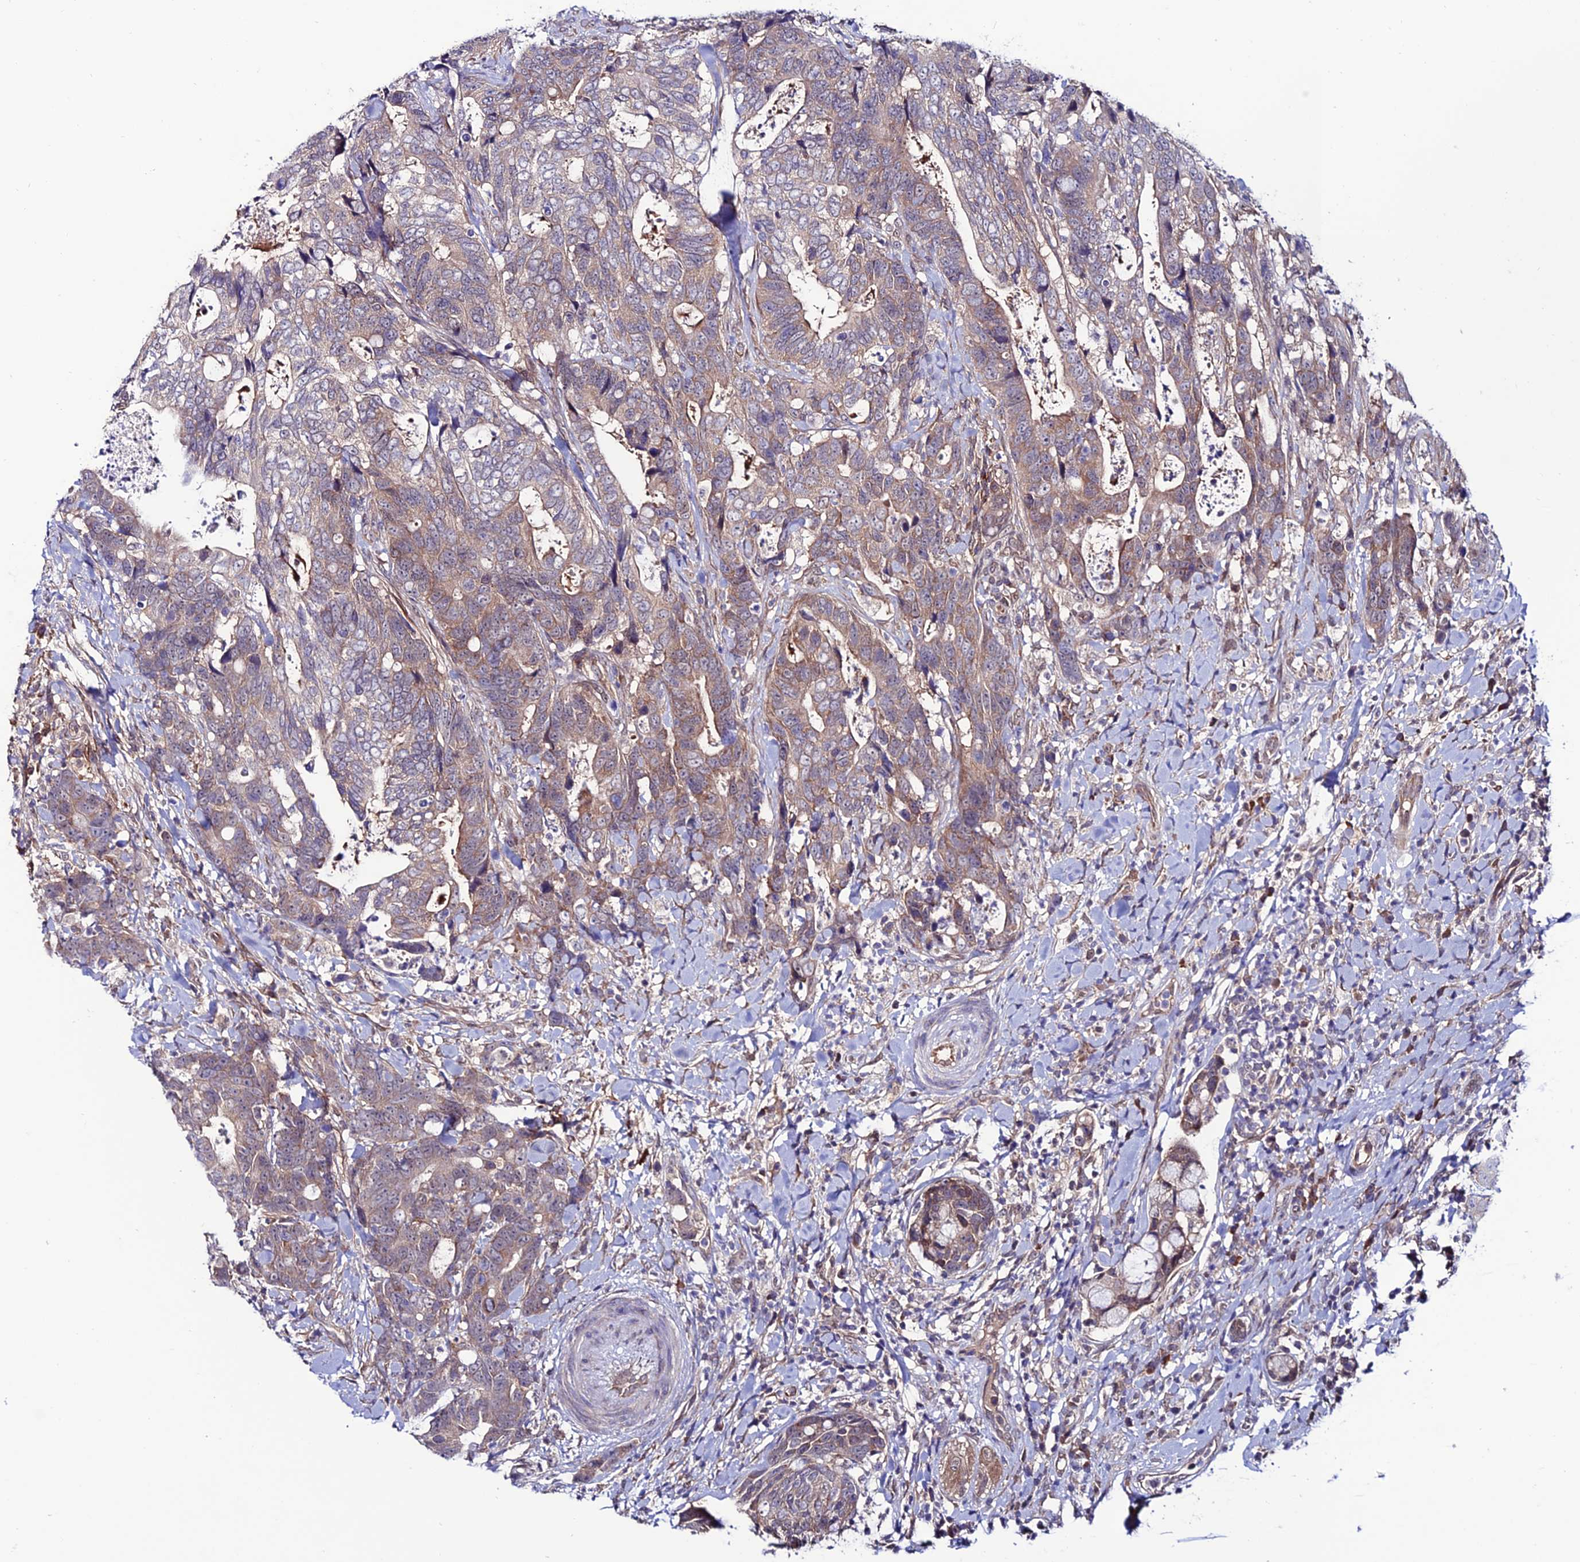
{"staining": {"intensity": "moderate", "quantity": "25%-75%", "location": "cytoplasmic/membranous"}, "tissue": "colorectal cancer", "cell_type": "Tumor cells", "image_type": "cancer", "snomed": [{"axis": "morphology", "description": "Adenocarcinoma, NOS"}, {"axis": "topography", "description": "Colon"}], "caption": "Moderate cytoplasmic/membranous protein expression is present in about 25%-75% of tumor cells in colorectal adenocarcinoma.", "gene": "FZD8", "patient": {"sex": "female", "age": 82}}